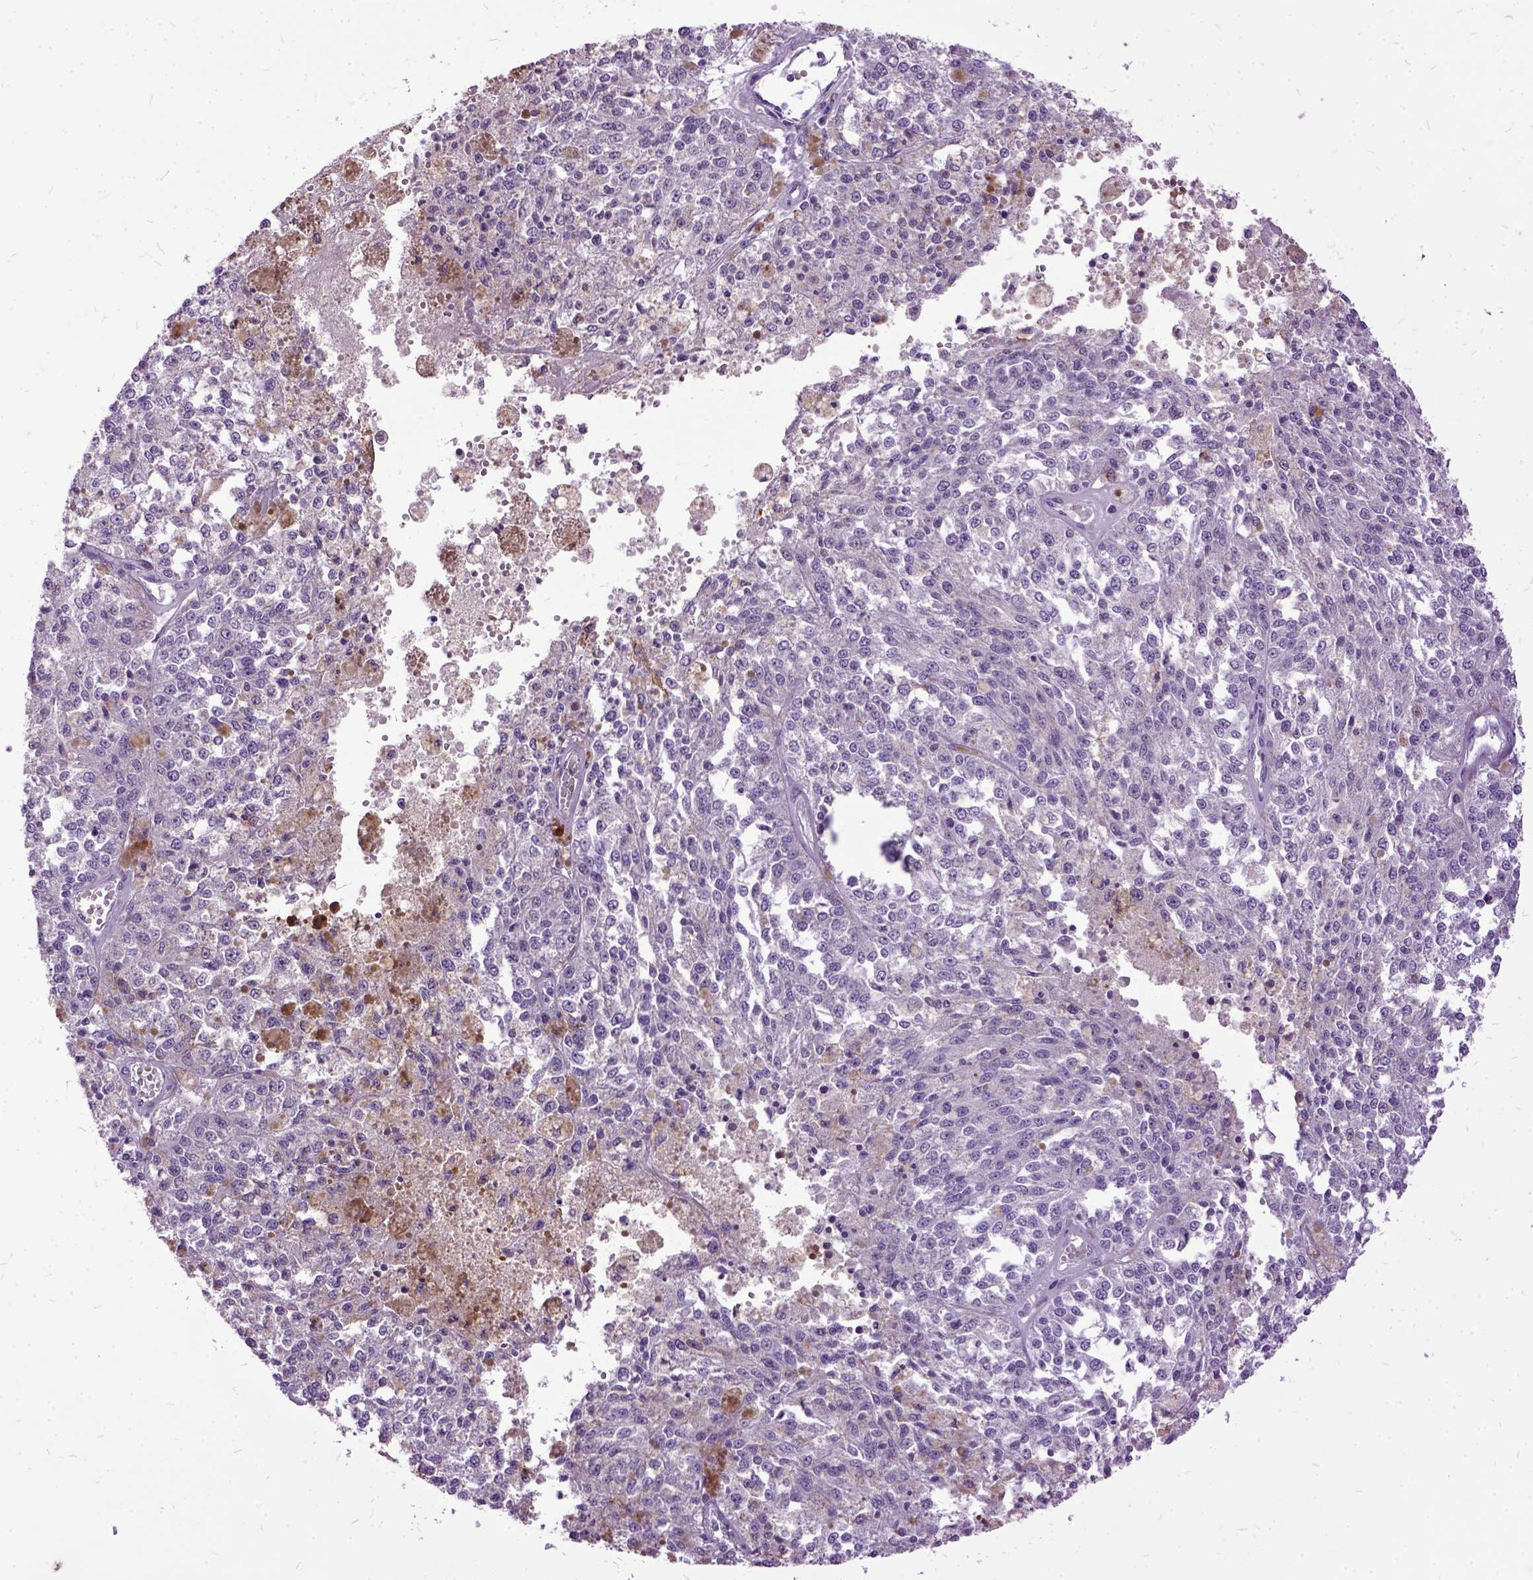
{"staining": {"intensity": "negative", "quantity": "none", "location": "none"}, "tissue": "melanoma", "cell_type": "Tumor cells", "image_type": "cancer", "snomed": [{"axis": "morphology", "description": "Malignant melanoma, Metastatic site"}, {"axis": "topography", "description": "Lymph node"}], "caption": "Tumor cells are negative for brown protein staining in melanoma.", "gene": "MME", "patient": {"sex": "female", "age": 64}}